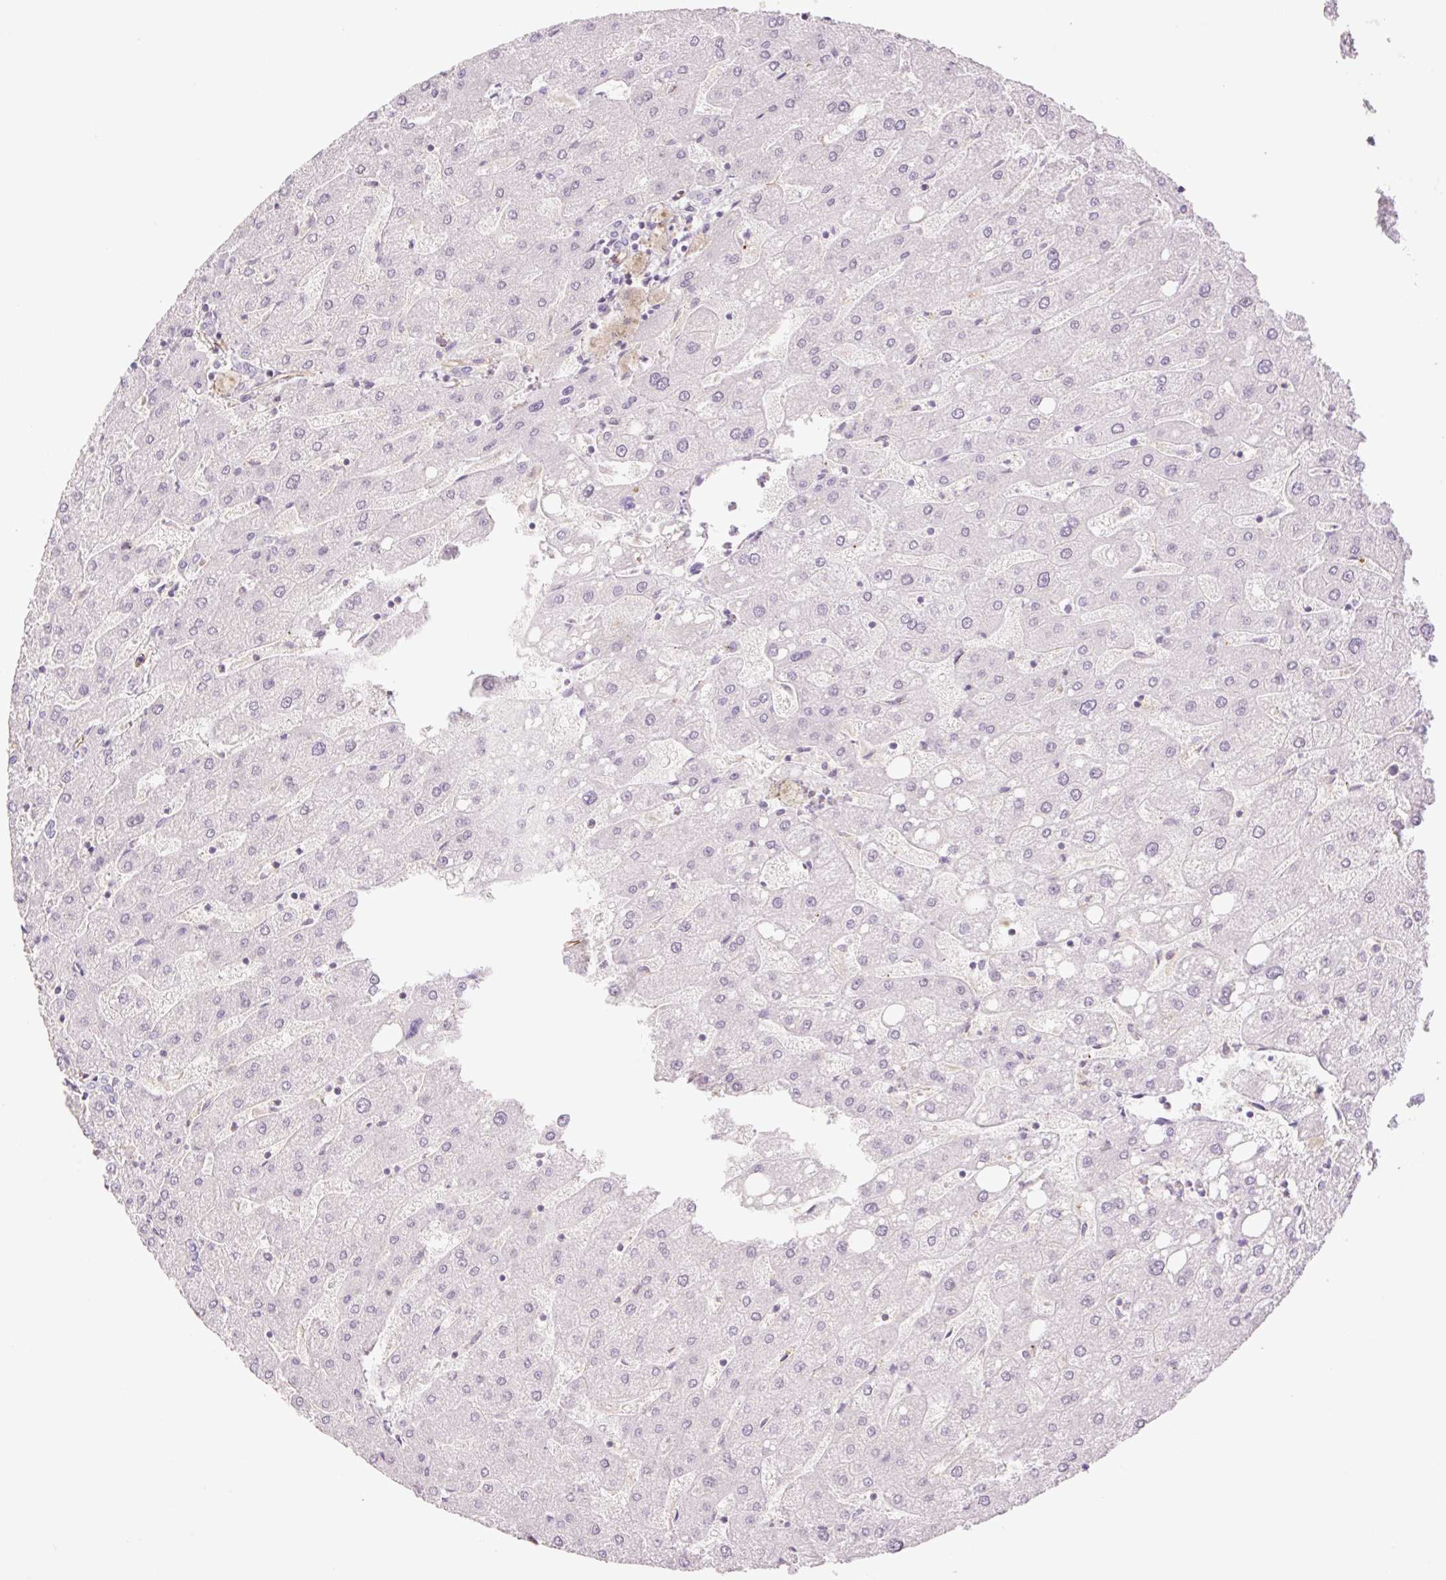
{"staining": {"intensity": "negative", "quantity": "none", "location": "none"}, "tissue": "liver", "cell_type": "Cholangiocytes", "image_type": "normal", "snomed": [{"axis": "morphology", "description": "Normal tissue, NOS"}, {"axis": "topography", "description": "Liver"}], "caption": "Cholangiocytes are negative for brown protein staining in normal liver.", "gene": "ZFYVE21", "patient": {"sex": "male", "age": 67}}